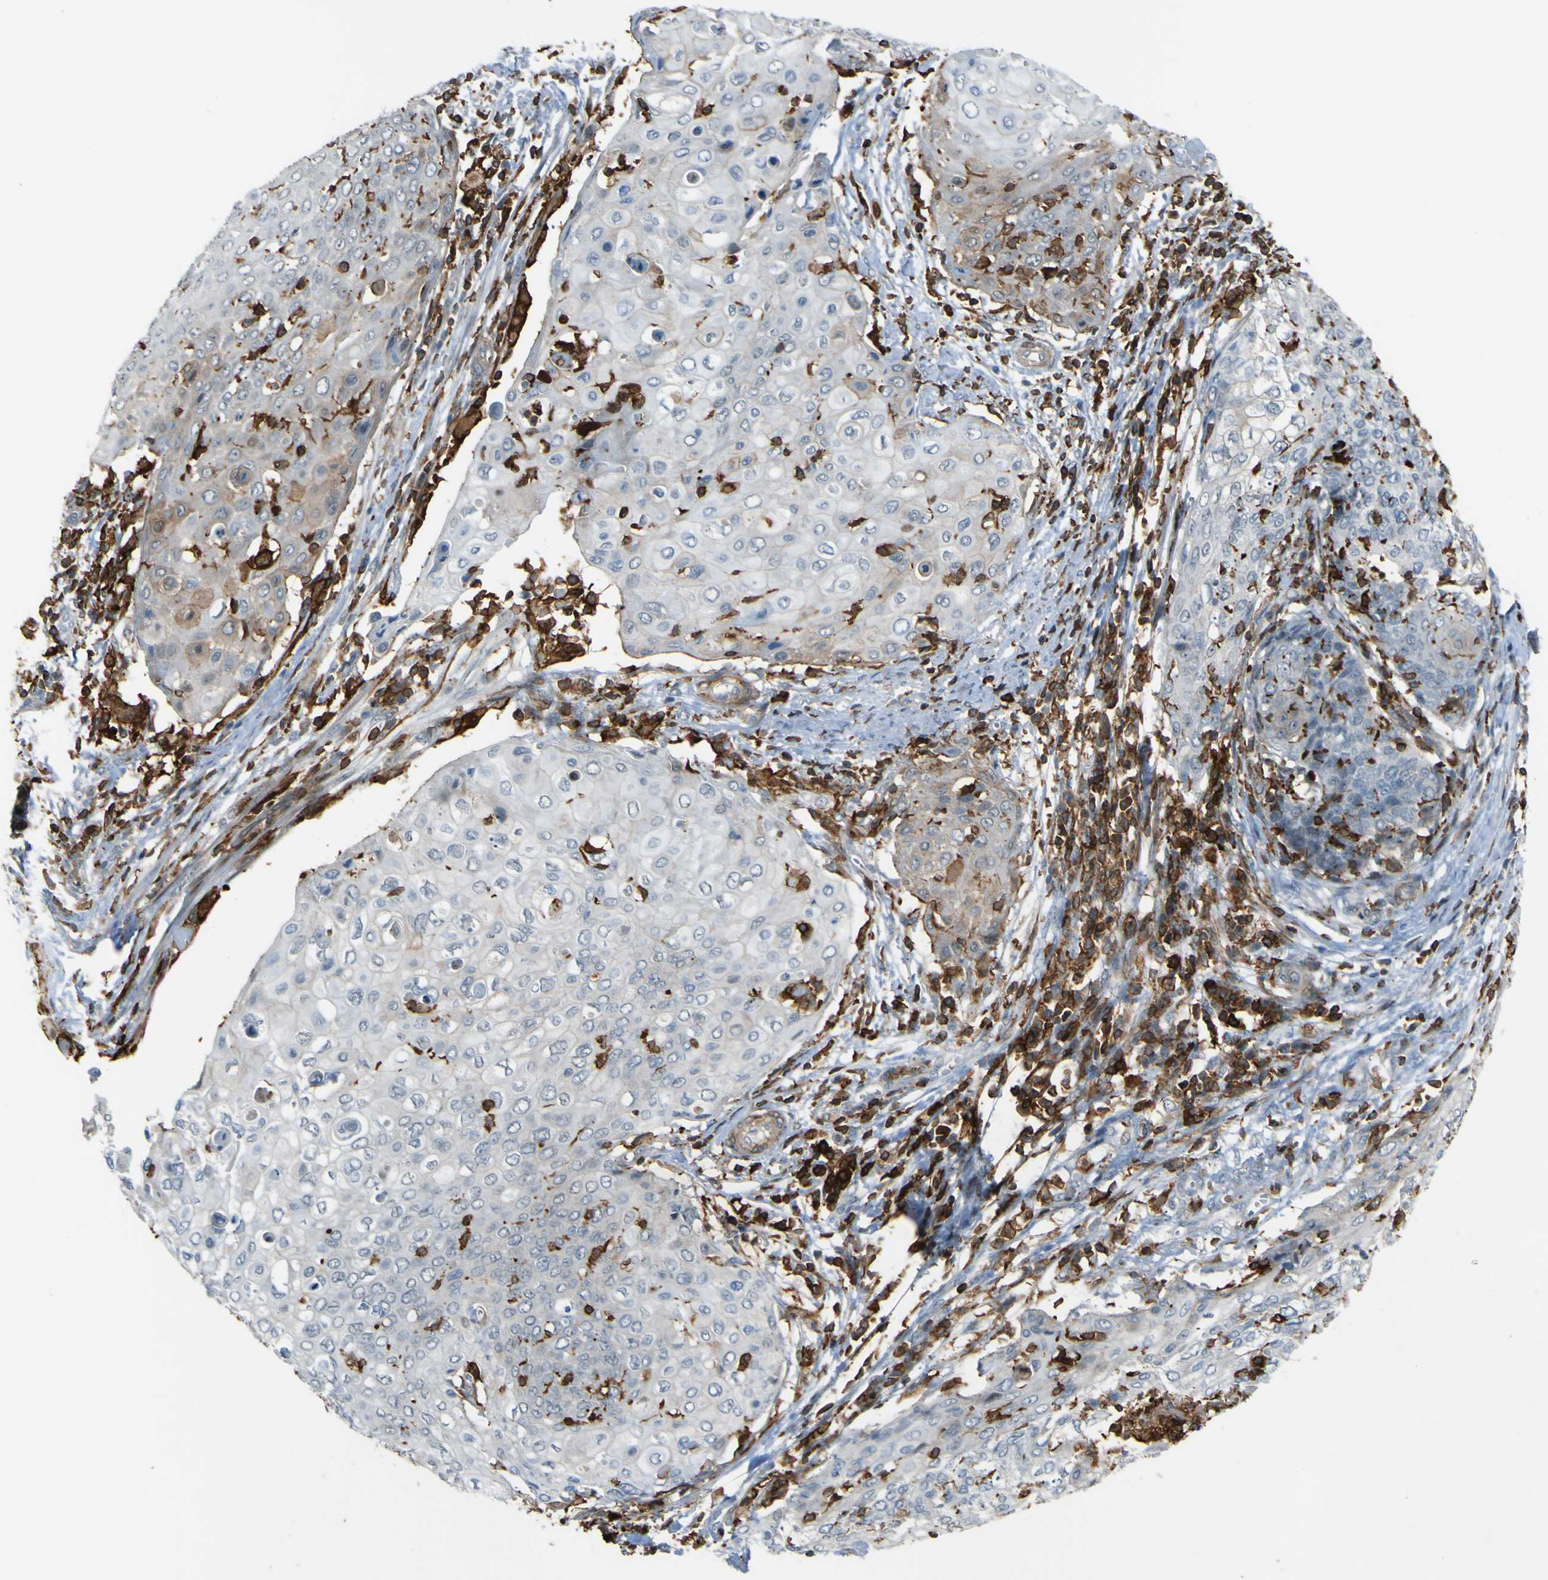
{"staining": {"intensity": "weak", "quantity": "<25%", "location": "cytoplasmic/membranous"}, "tissue": "cervical cancer", "cell_type": "Tumor cells", "image_type": "cancer", "snomed": [{"axis": "morphology", "description": "Squamous cell carcinoma, NOS"}, {"axis": "topography", "description": "Cervix"}], "caption": "Immunohistochemistry micrograph of cervical cancer stained for a protein (brown), which displays no staining in tumor cells.", "gene": "PCDHB5", "patient": {"sex": "female", "age": 39}}